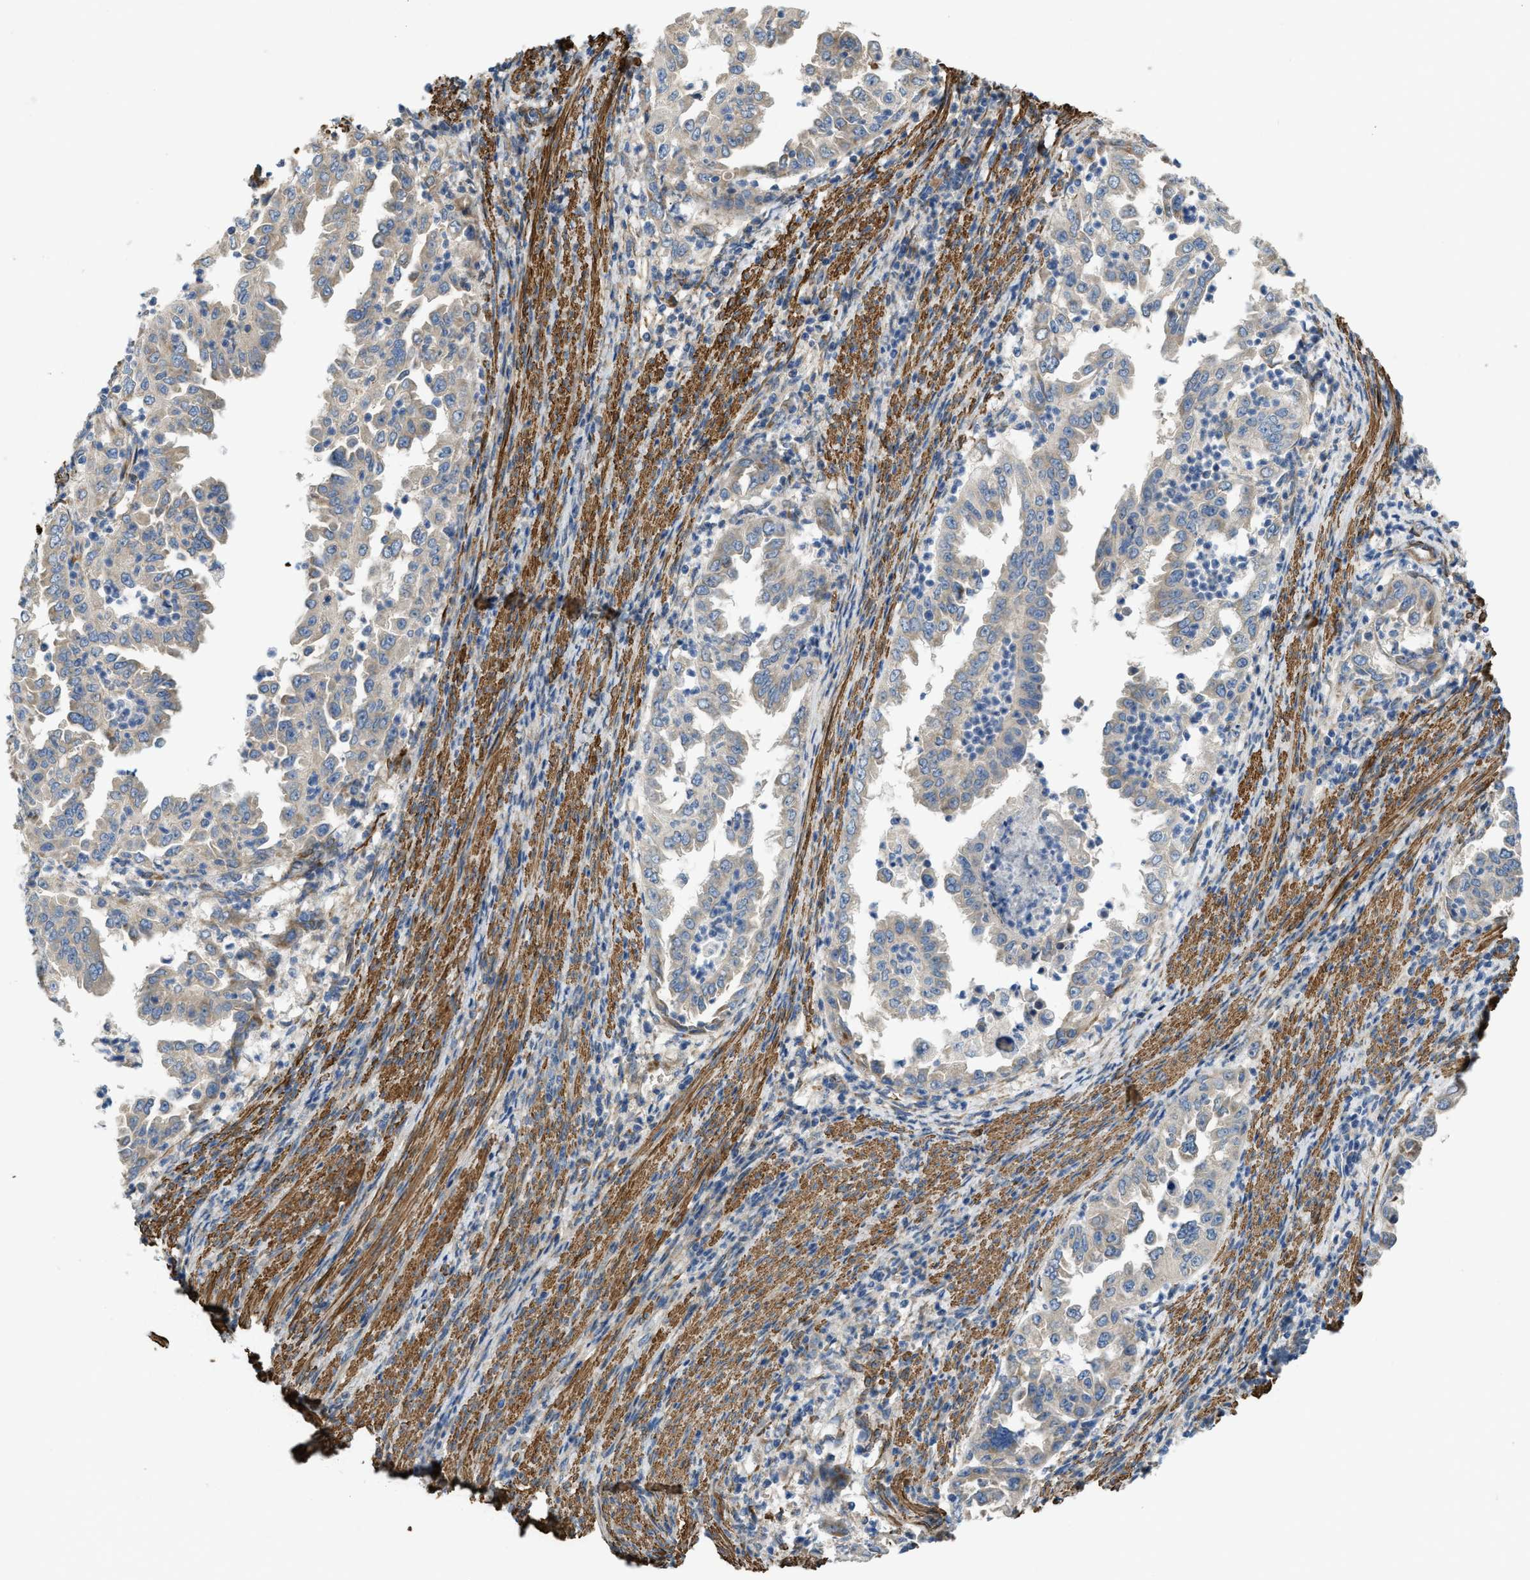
{"staining": {"intensity": "weak", "quantity": "<25%", "location": "cytoplasmic/membranous"}, "tissue": "endometrial cancer", "cell_type": "Tumor cells", "image_type": "cancer", "snomed": [{"axis": "morphology", "description": "Adenocarcinoma, NOS"}, {"axis": "topography", "description": "Endometrium"}], "caption": "Tumor cells are negative for protein expression in human endometrial cancer.", "gene": "BMPR1A", "patient": {"sex": "female", "age": 85}}